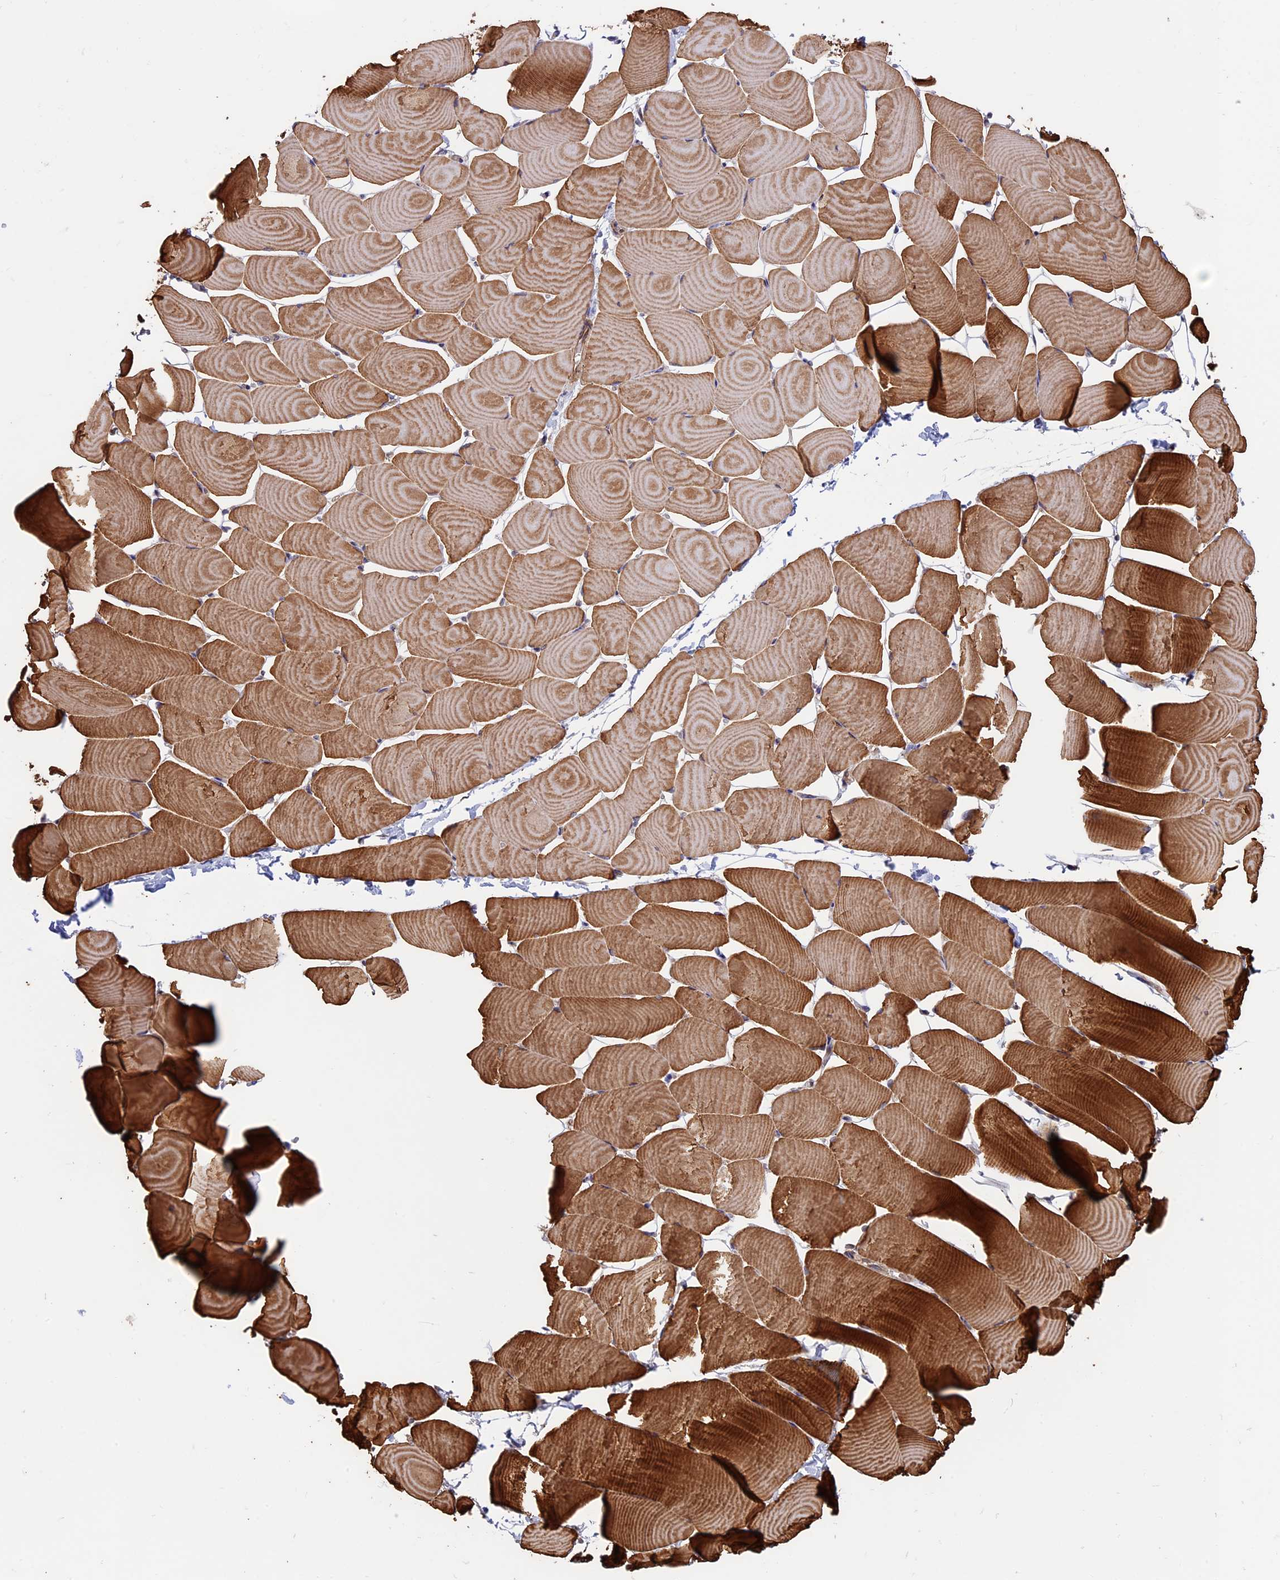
{"staining": {"intensity": "moderate", "quantity": ">75%", "location": "cytoplasmic/membranous"}, "tissue": "skeletal muscle", "cell_type": "Myocytes", "image_type": "normal", "snomed": [{"axis": "morphology", "description": "Normal tissue, NOS"}, {"axis": "topography", "description": "Skeletal muscle"}], "caption": "Protein staining exhibits moderate cytoplasmic/membranous staining in about >75% of myocytes in unremarkable skeletal muscle.", "gene": "SLC9A5", "patient": {"sex": "male", "age": 25}}